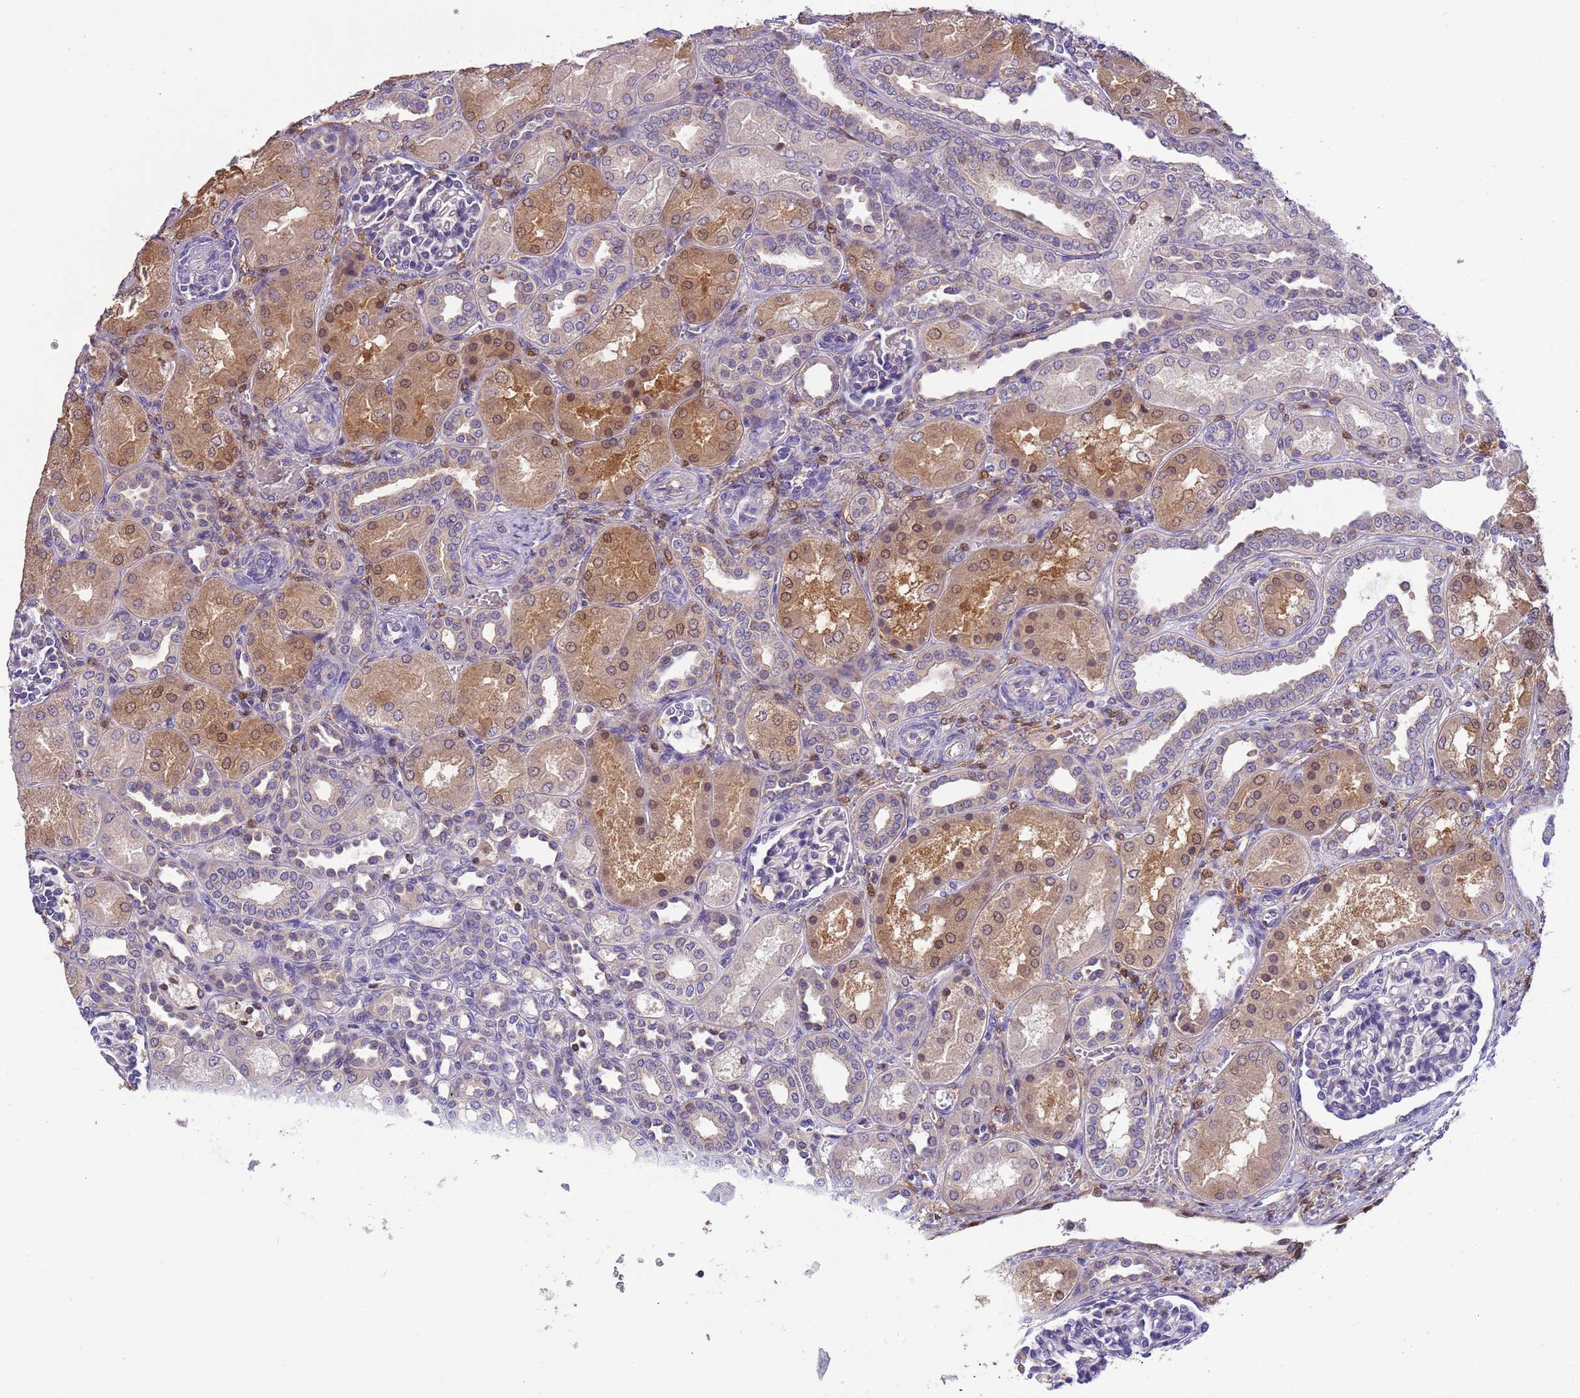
{"staining": {"intensity": "negative", "quantity": "none", "location": "none"}, "tissue": "kidney", "cell_type": "Cells in glomeruli", "image_type": "normal", "snomed": [{"axis": "morphology", "description": "Normal tissue, NOS"}, {"axis": "morphology", "description": "Neoplasm, malignant, NOS"}, {"axis": "topography", "description": "Kidney"}], "caption": "Cells in glomeruli show no significant protein expression in unremarkable kidney.", "gene": "PLCXD3", "patient": {"sex": "female", "age": 1}}